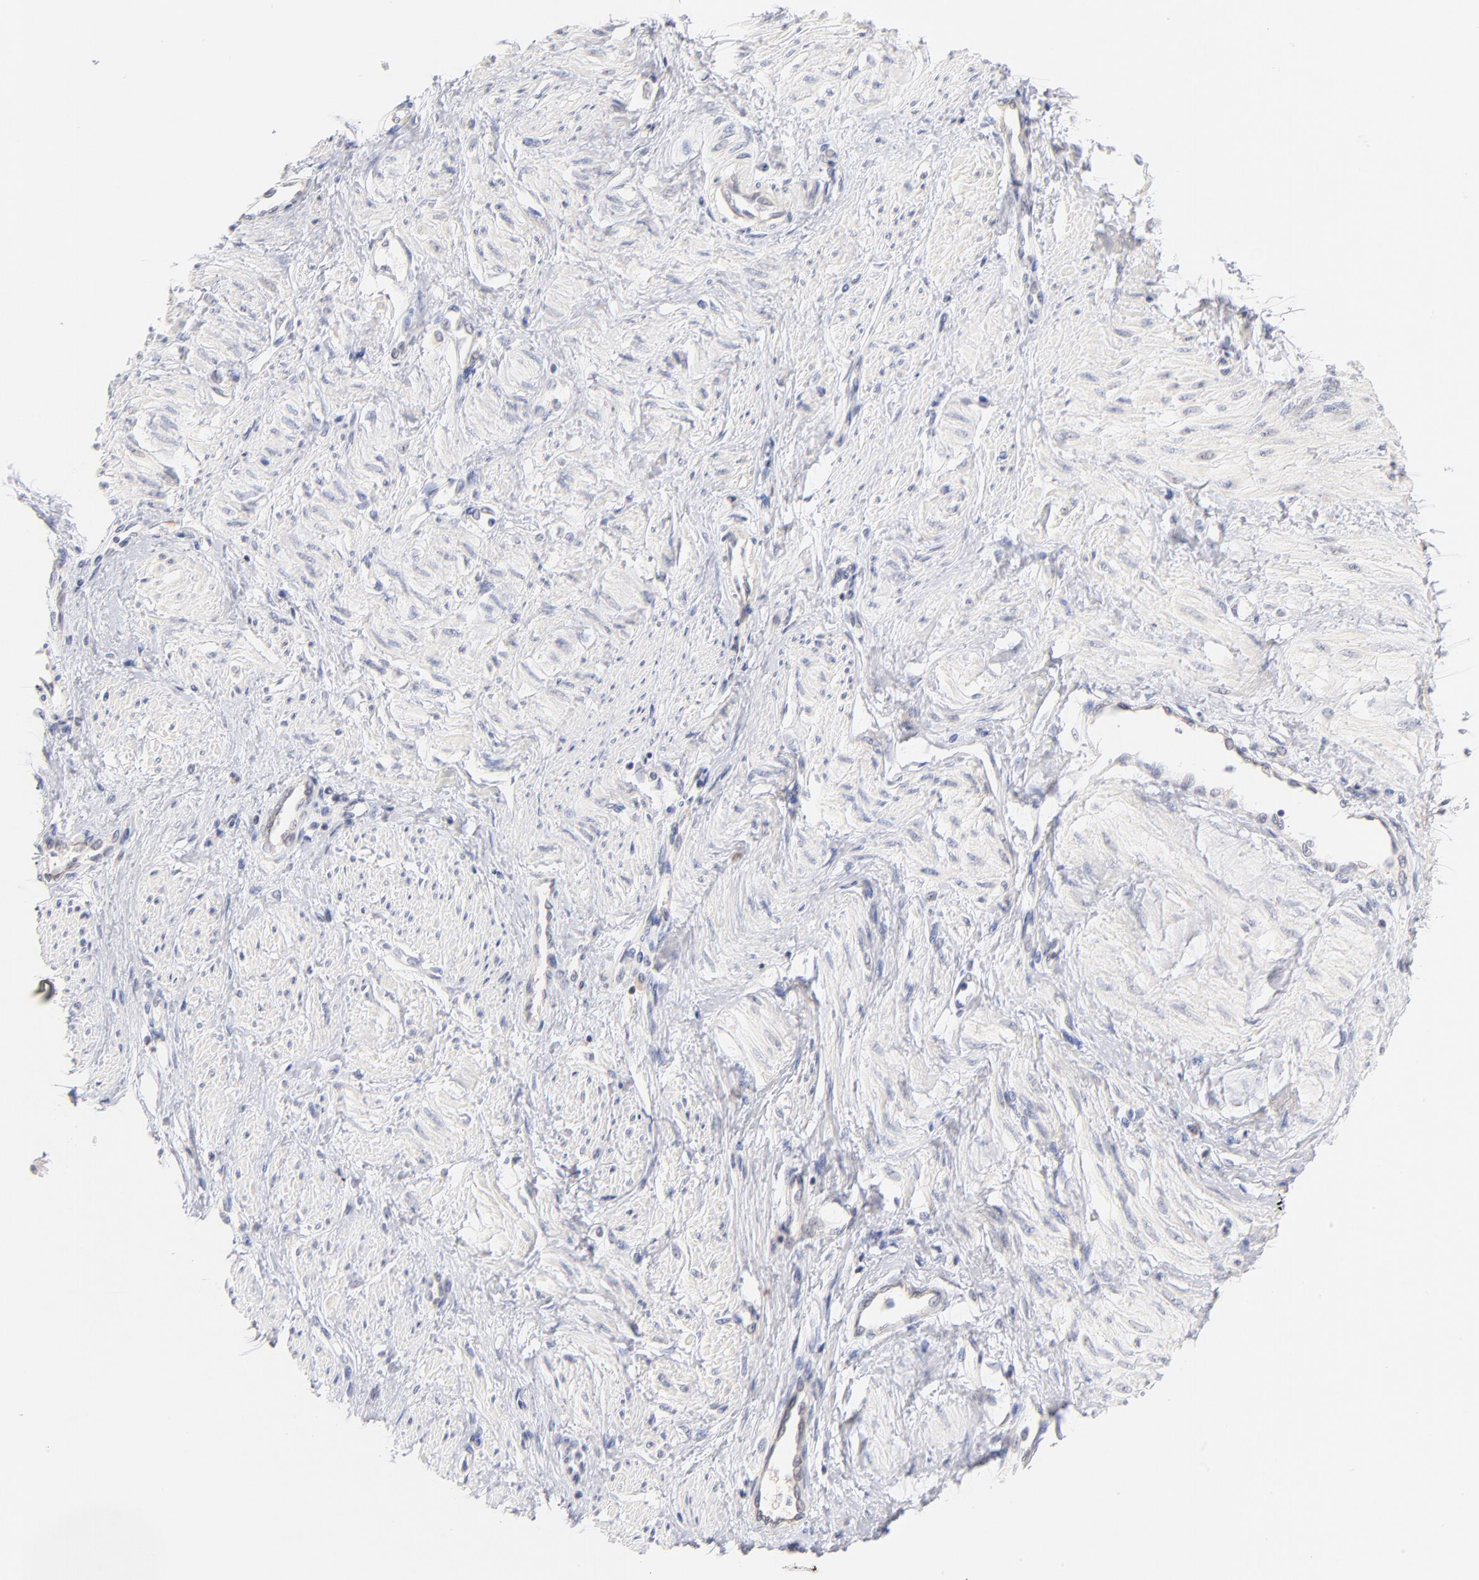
{"staining": {"intensity": "negative", "quantity": "none", "location": "none"}, "tissue": "smooth muscle", "cell_type": "Smooth muscle cells", "image_type": "normal", "snomed": [{"axis": "morphology", "description": "Normal tissue, NOS"}, {"axis": "topography", "description": "Smooth muscle"}, {"axis": "topography", "description": "Uterus"}], "caption": "Smooth muscle cells are negative for brown protein staining in benign smooth muscle. (Immunohistochemistry, brightfield microscopy, high magnification).", "gene": "CASP6", "patient": {"sex": "female", "age": 39}}